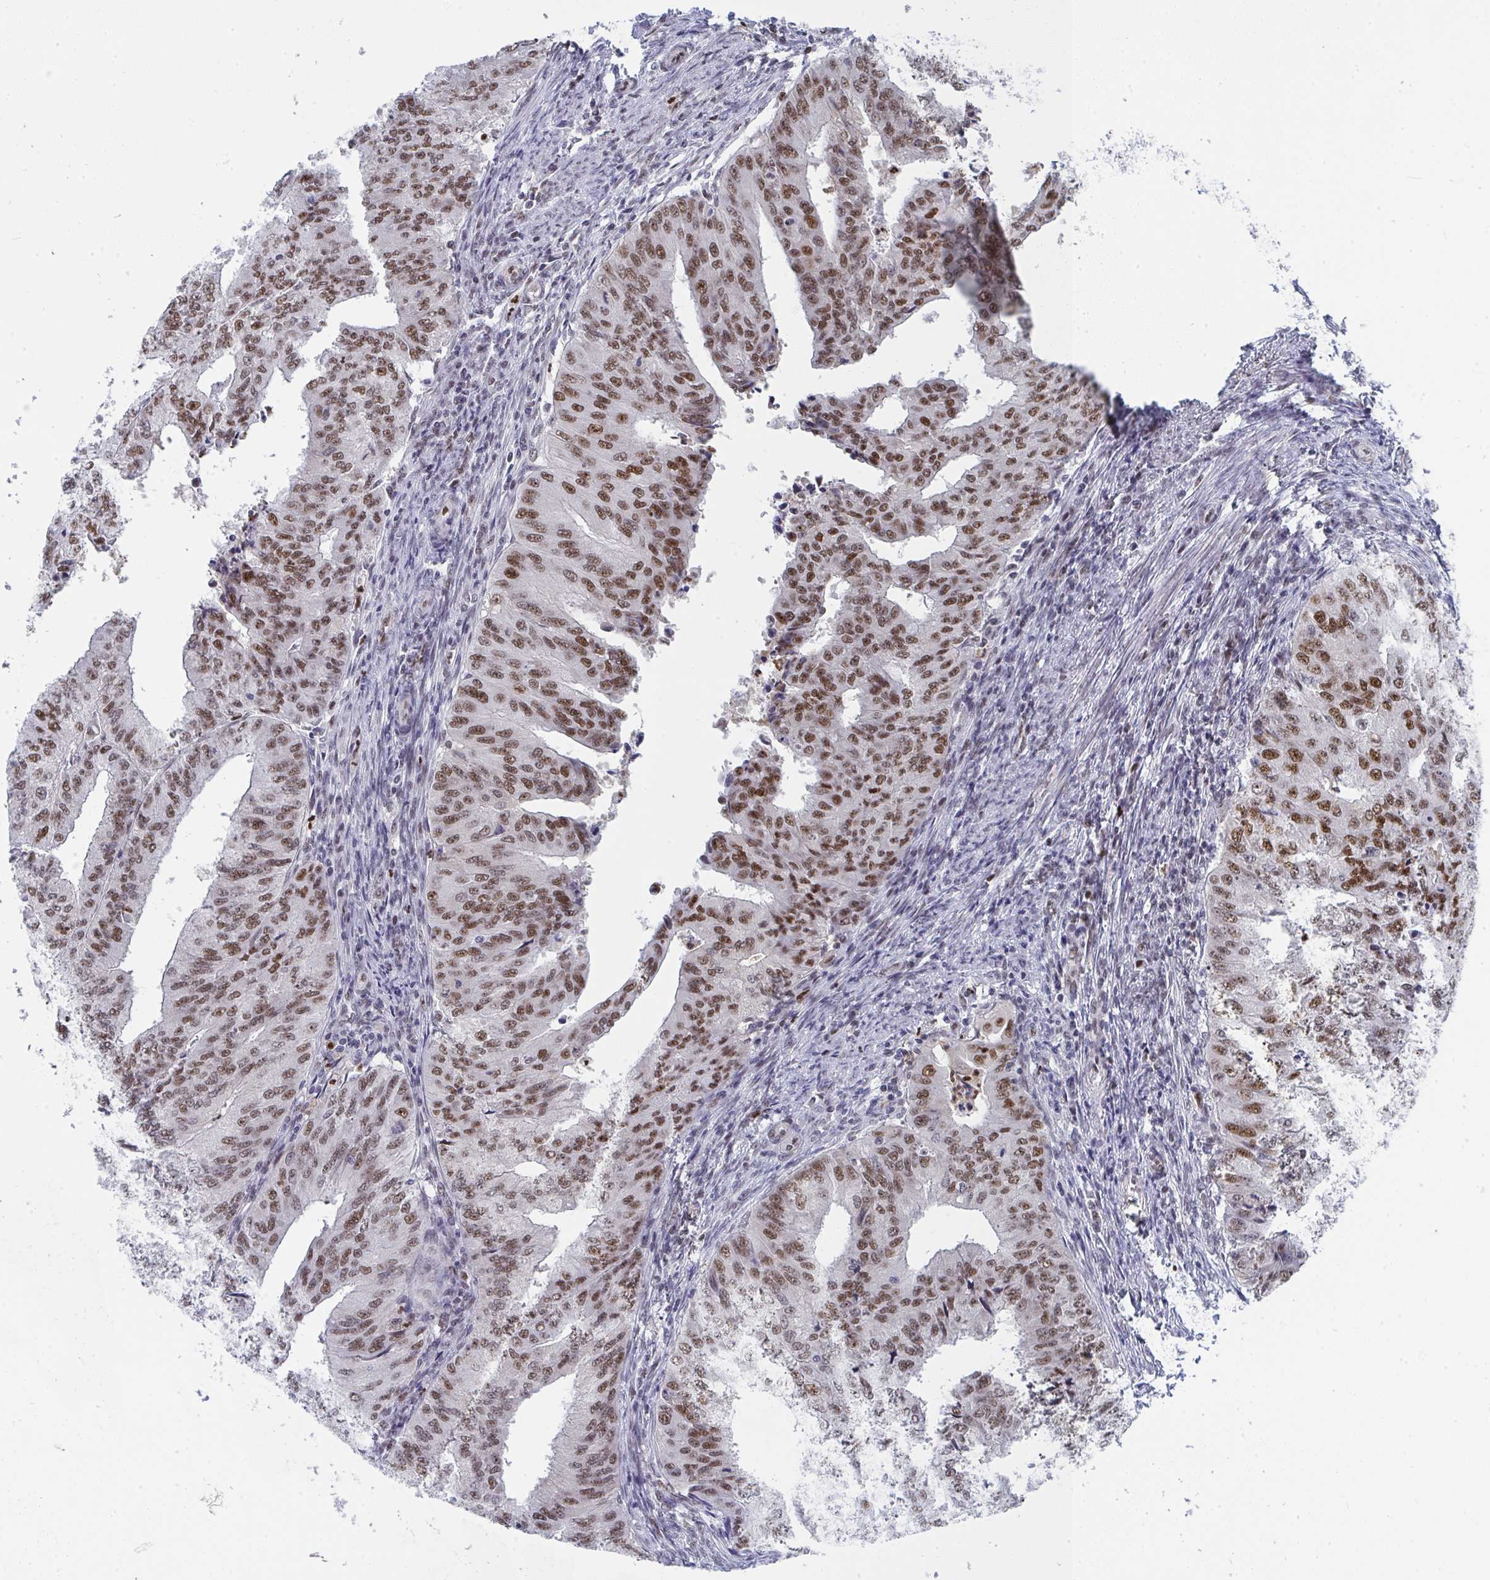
{"staining": {"intensity": "moderate", "quantity": ">75%", "location": "nuclear"}, "tissue": "endometrial cancer", "cell_type": "Tumor cells", "image_type": "cancer", "snomed": [{"axis": "morphology", "description": "Adenocarcinoma, NOS"}, {"axis": "topography", "description": "Endometrium"}], "caption": "Protein analysis of endometrial adenocarcinoma tissue displays moderate nuclear positivity in approximately >75% of tumor cells.", "gene": "JDP2", "patient": {"sex": "female", "age": 50}}